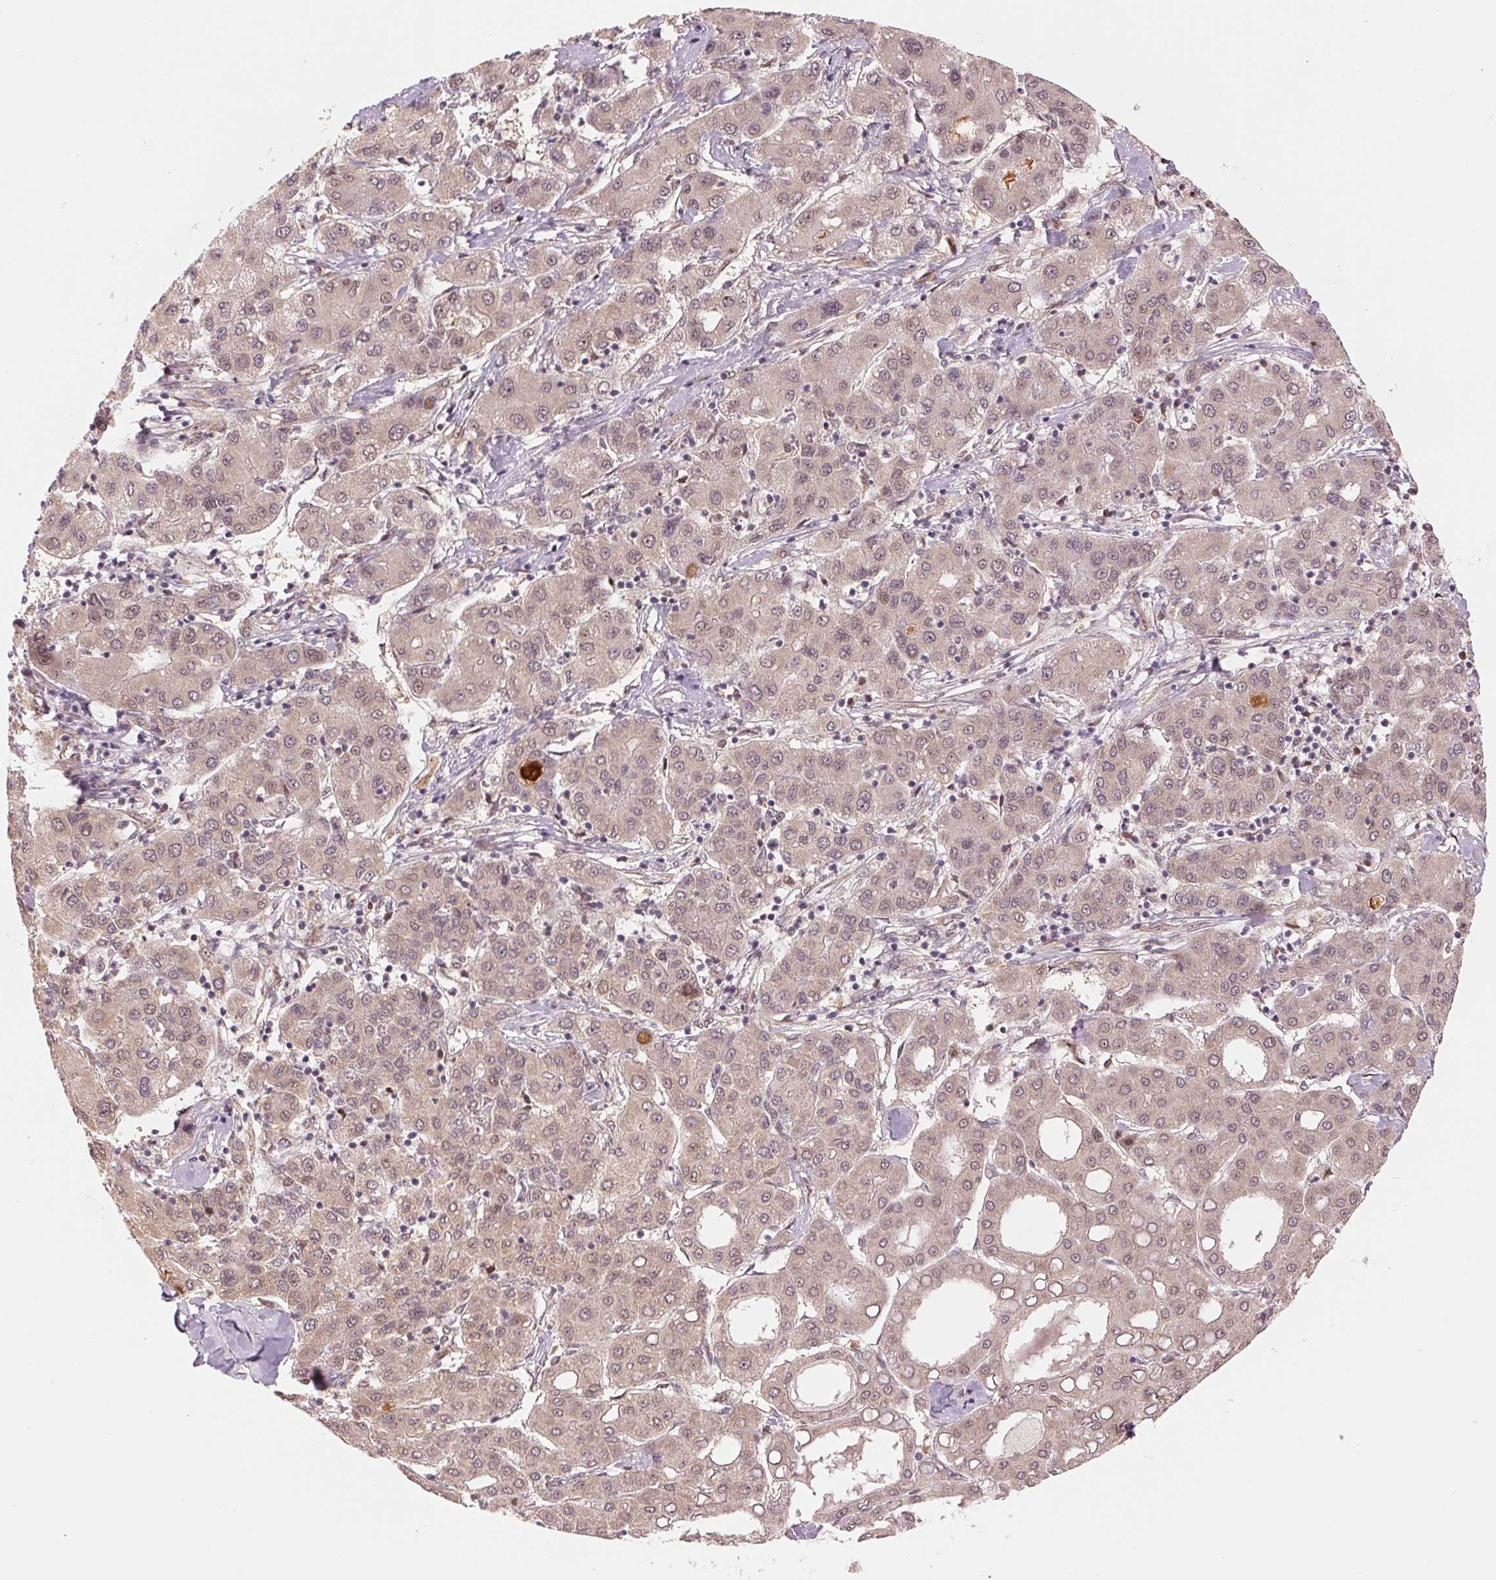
{"staining": {"intensity": "weak", "quantity": ">75%", "location": "nuclear"}, "tissue": "liver cancer", "cell_type": "Tumor cells", "image_type": "cancer", "snomed": [{"axis": "morphology", "description": "Carcinoma, Hepatocellular, NOS"}, {"axis": "topography", "description": "Liver"}], "caption": "Immunohistochemical staining of human liver cancer displays low levels of weak nuclear staining in approximately >75% of tumor cells.", "gene": "ERI3", "patient": {"sex": "male", "age": 65}}